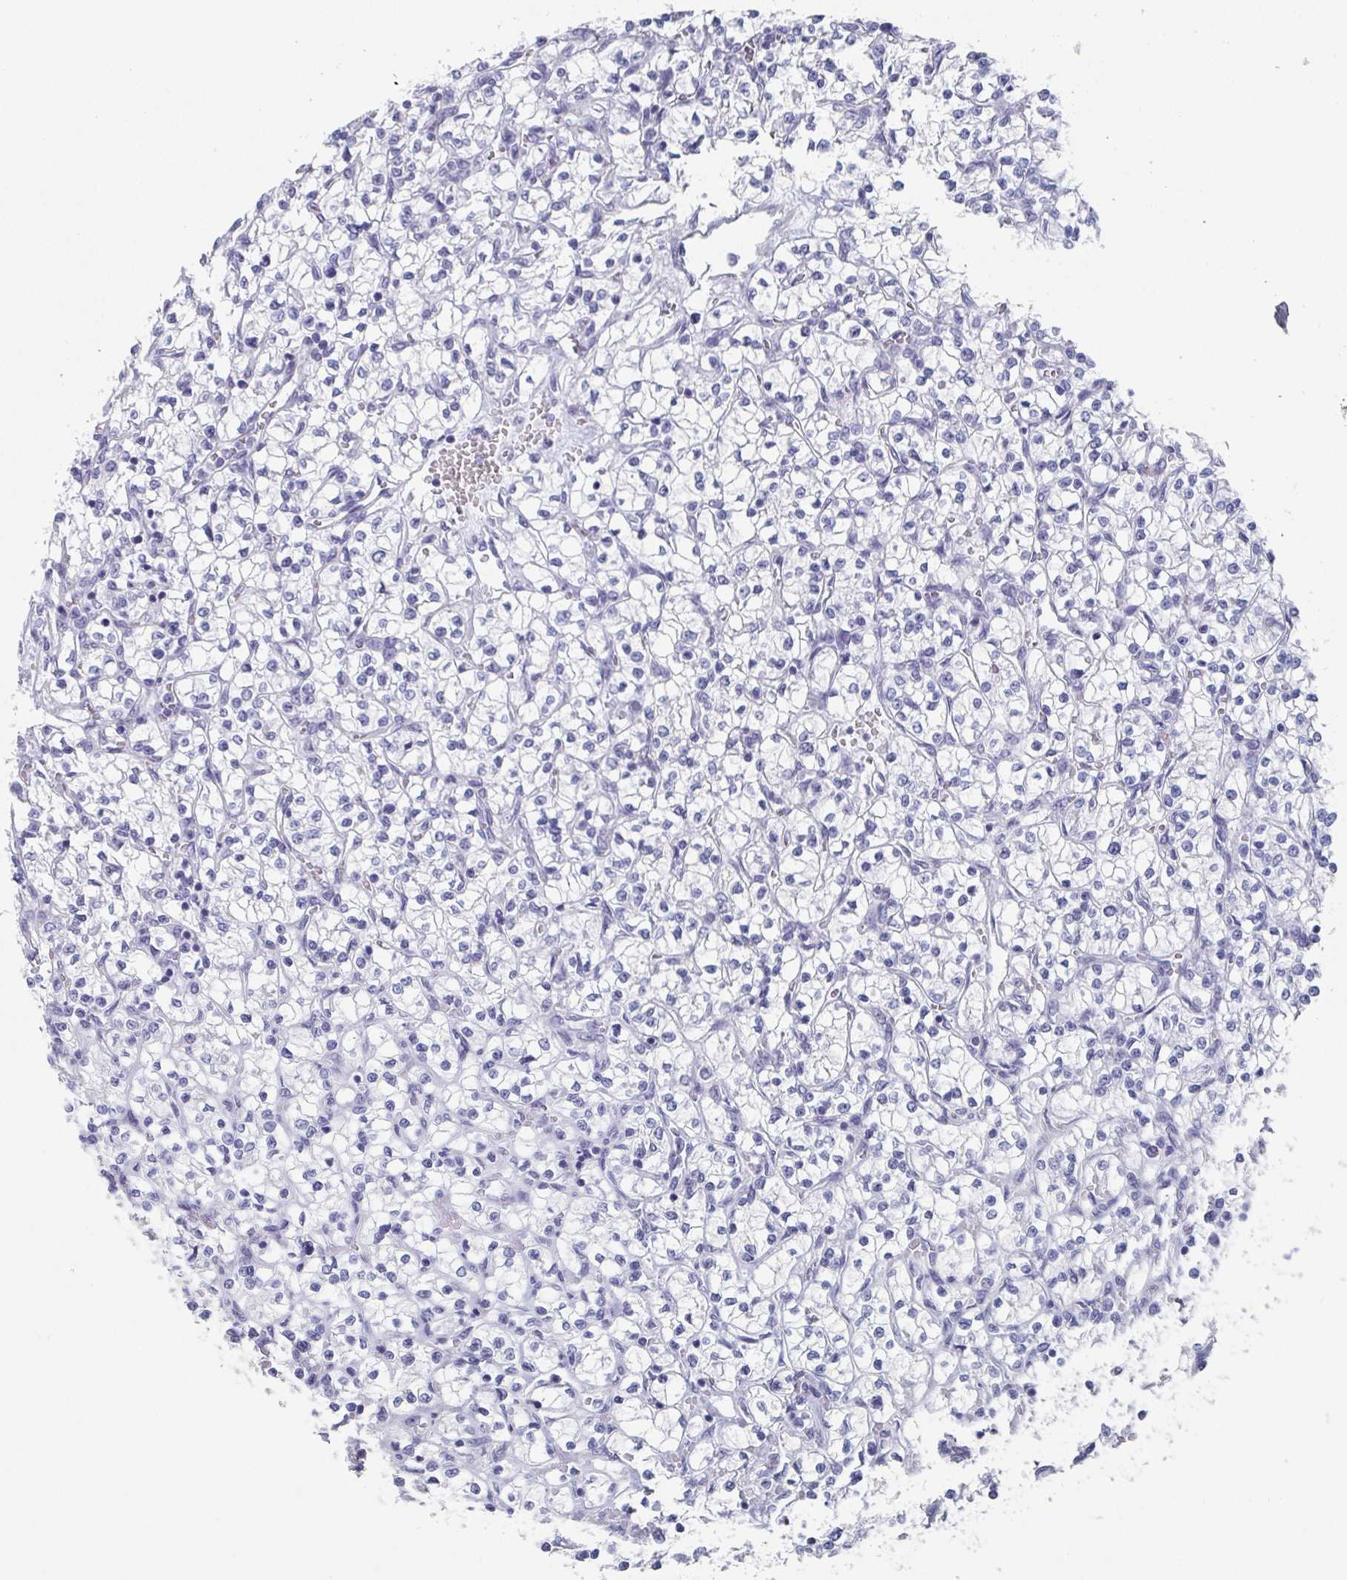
{"staining": {"intensity": "negative", "quantity": "none", "location": "none"}, "tissue": "renal cancer", "cell_type": "Tumor cells", "image_type": "cancer", "snomed": [{"axis": "morphology", "description": "Adenocarcinoma, NOS"}, {"axis": "topography", "description": "Kidney"}], "caption": "The micrograph shows no significant expression in tumor cells of adenocarcinoma (renal).", "gene": "DYDC2", "patient": {"sex": "female", "age": 64}}